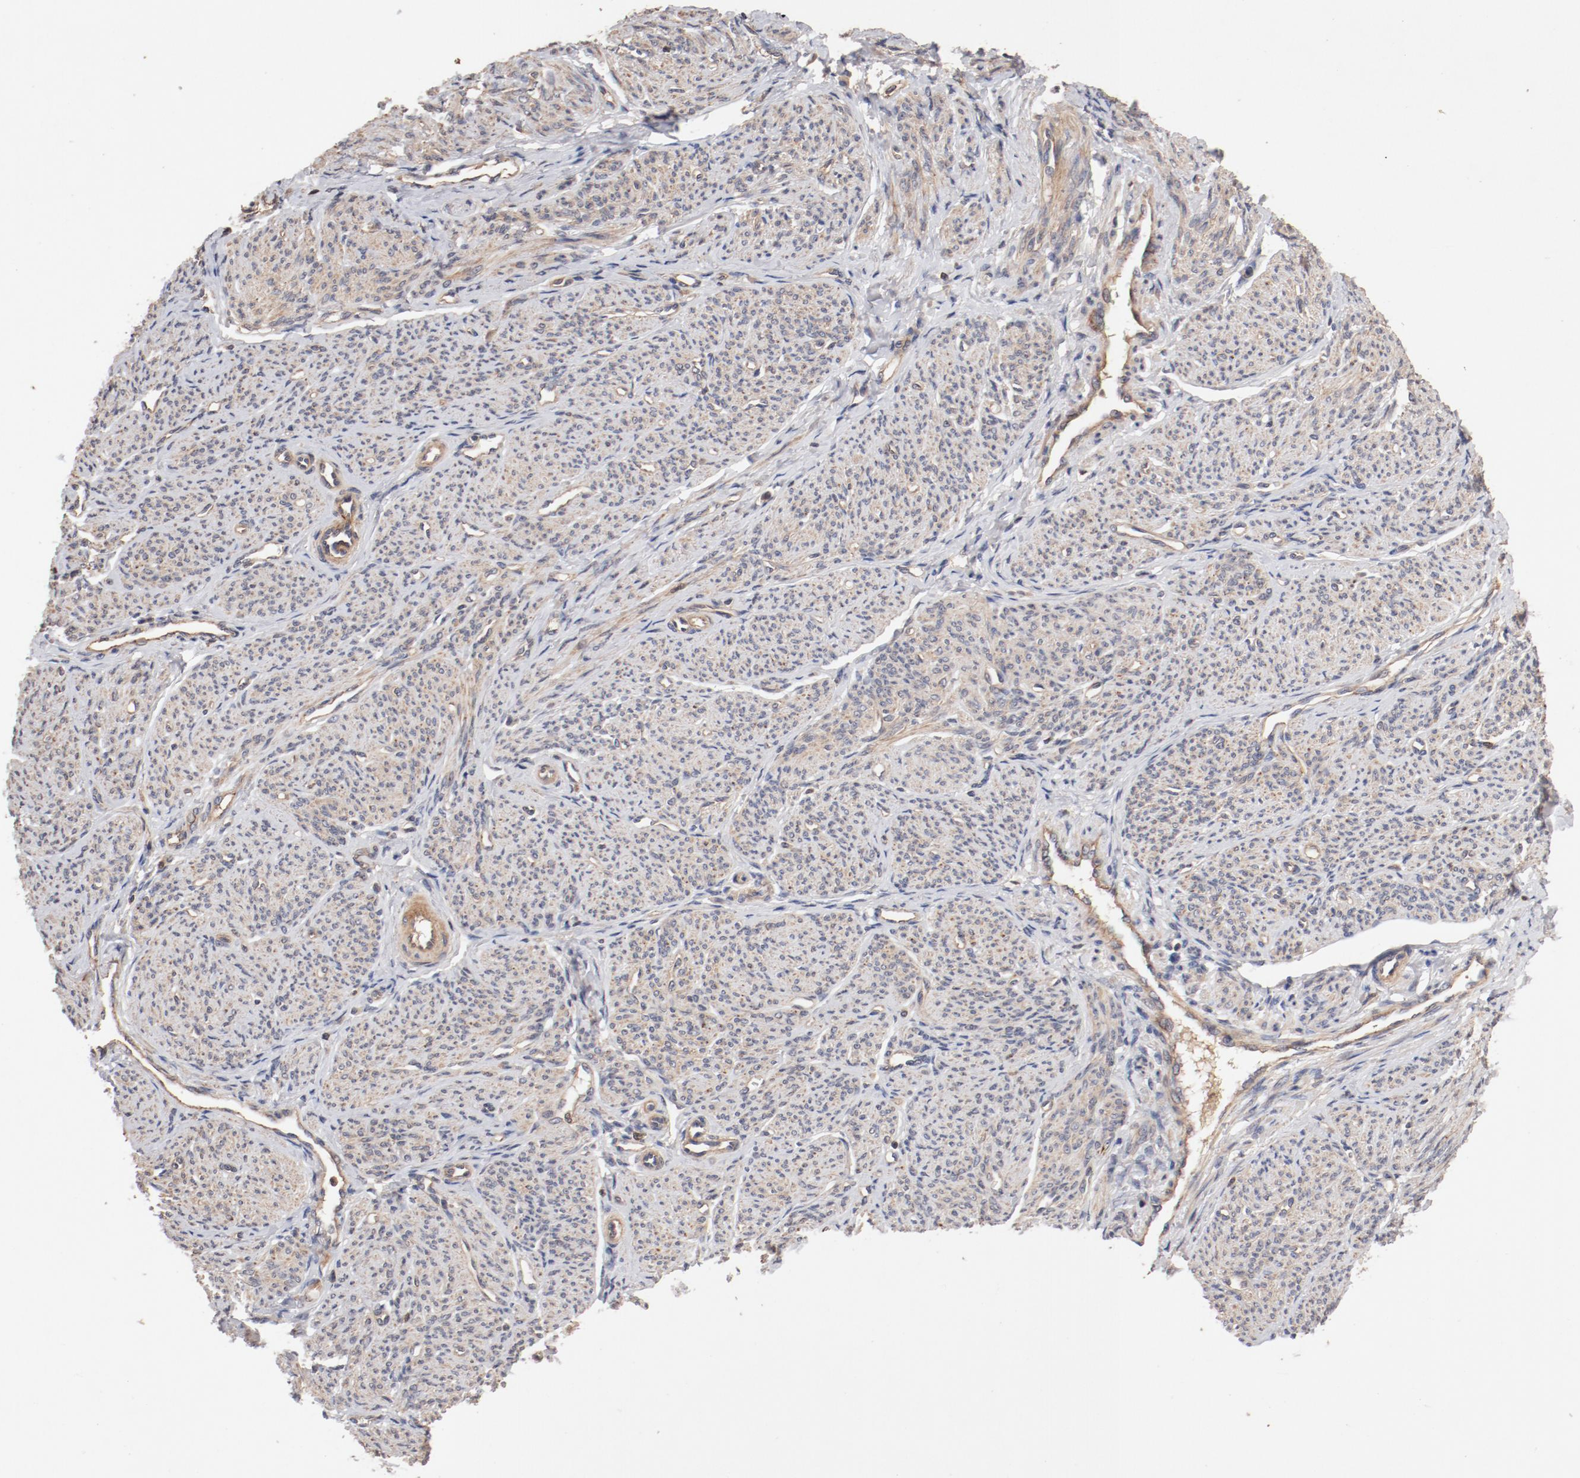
{"staining": {"intensity": "moderate", "quantity": ">75%", "location": "cytoplasmic/membranous"}, "tissue": "smooth muscle", "cell_type": "Smooth muscle cells", "image_type": "normal", "snomed": [{"axis": "morphology", "description": "Normal tissue, NOS"}, {"axis": "topography", "description": "Smooth muscle"}], "caption": "High-magnification brightfield microscopy of unremarkable smooth muscle stained with DAB (brown) and counterstained with hematoxylin (blue). smooth muscle cells exhibit moderate cytoplasmic/membranous positivity is seen in about>75% of cells.", "gene": "GUF1", "patient": {"sex": "female", "age": 65}}